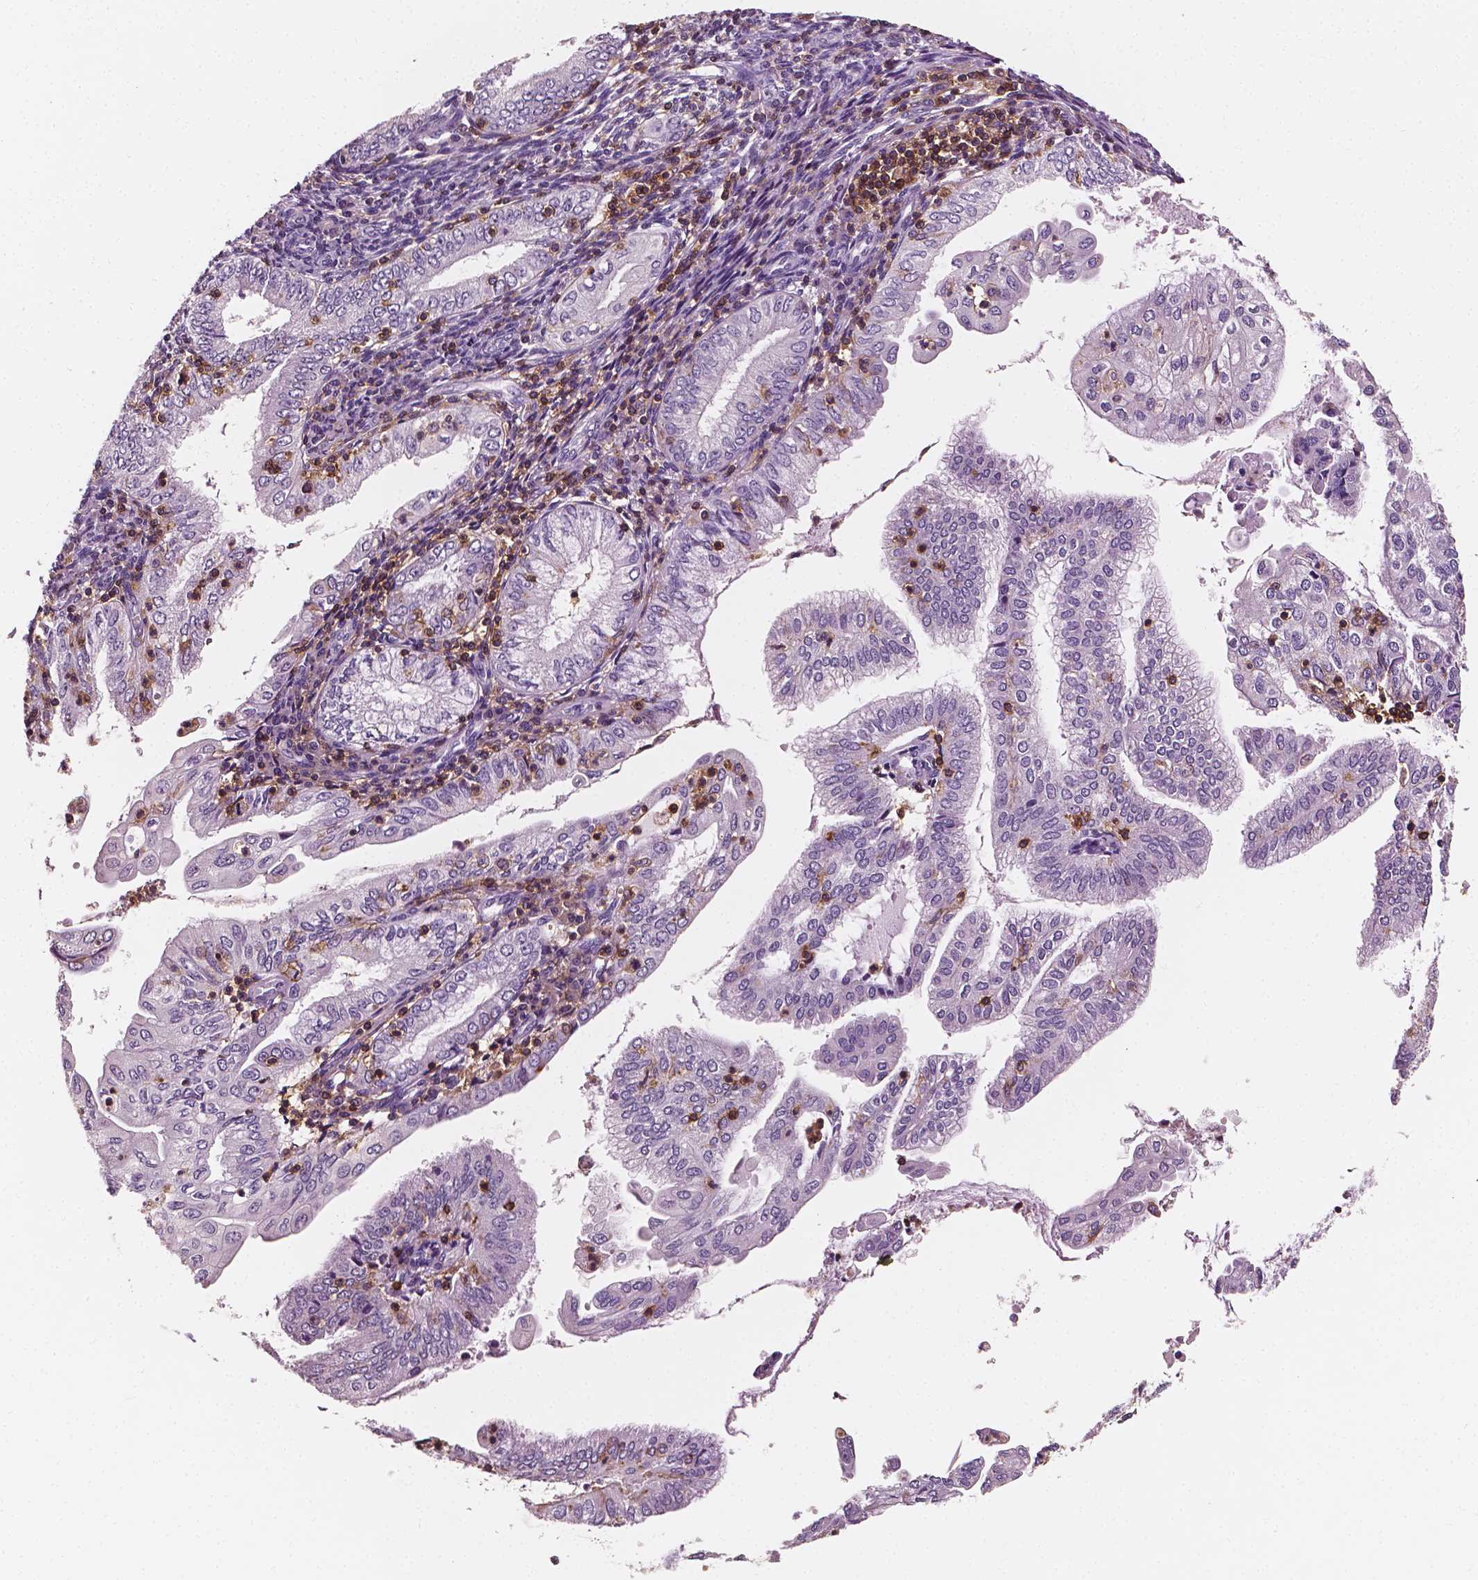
{"staining": {"intensity": "negative", "quantity": "none", "location": "none"}, "tissue": "endometrial cancer", "cell_type": "Tumor cells", "image_type": "cancer", "snomed": [{"axis": "morphology", "description": "Adenocarcinoma, NOS"}, {"axis": "topography", "description": "Endometrium"}], "caption": "High power microscopy photomicrograph of an immunohistochemistry micrograph of adenocarcinoma (endometrial), revealing no significant expression in tumor cells. Nuclei are stained in blue.", "gene": "PTPRC", "patient": {"sex": "female", "age": 55}}